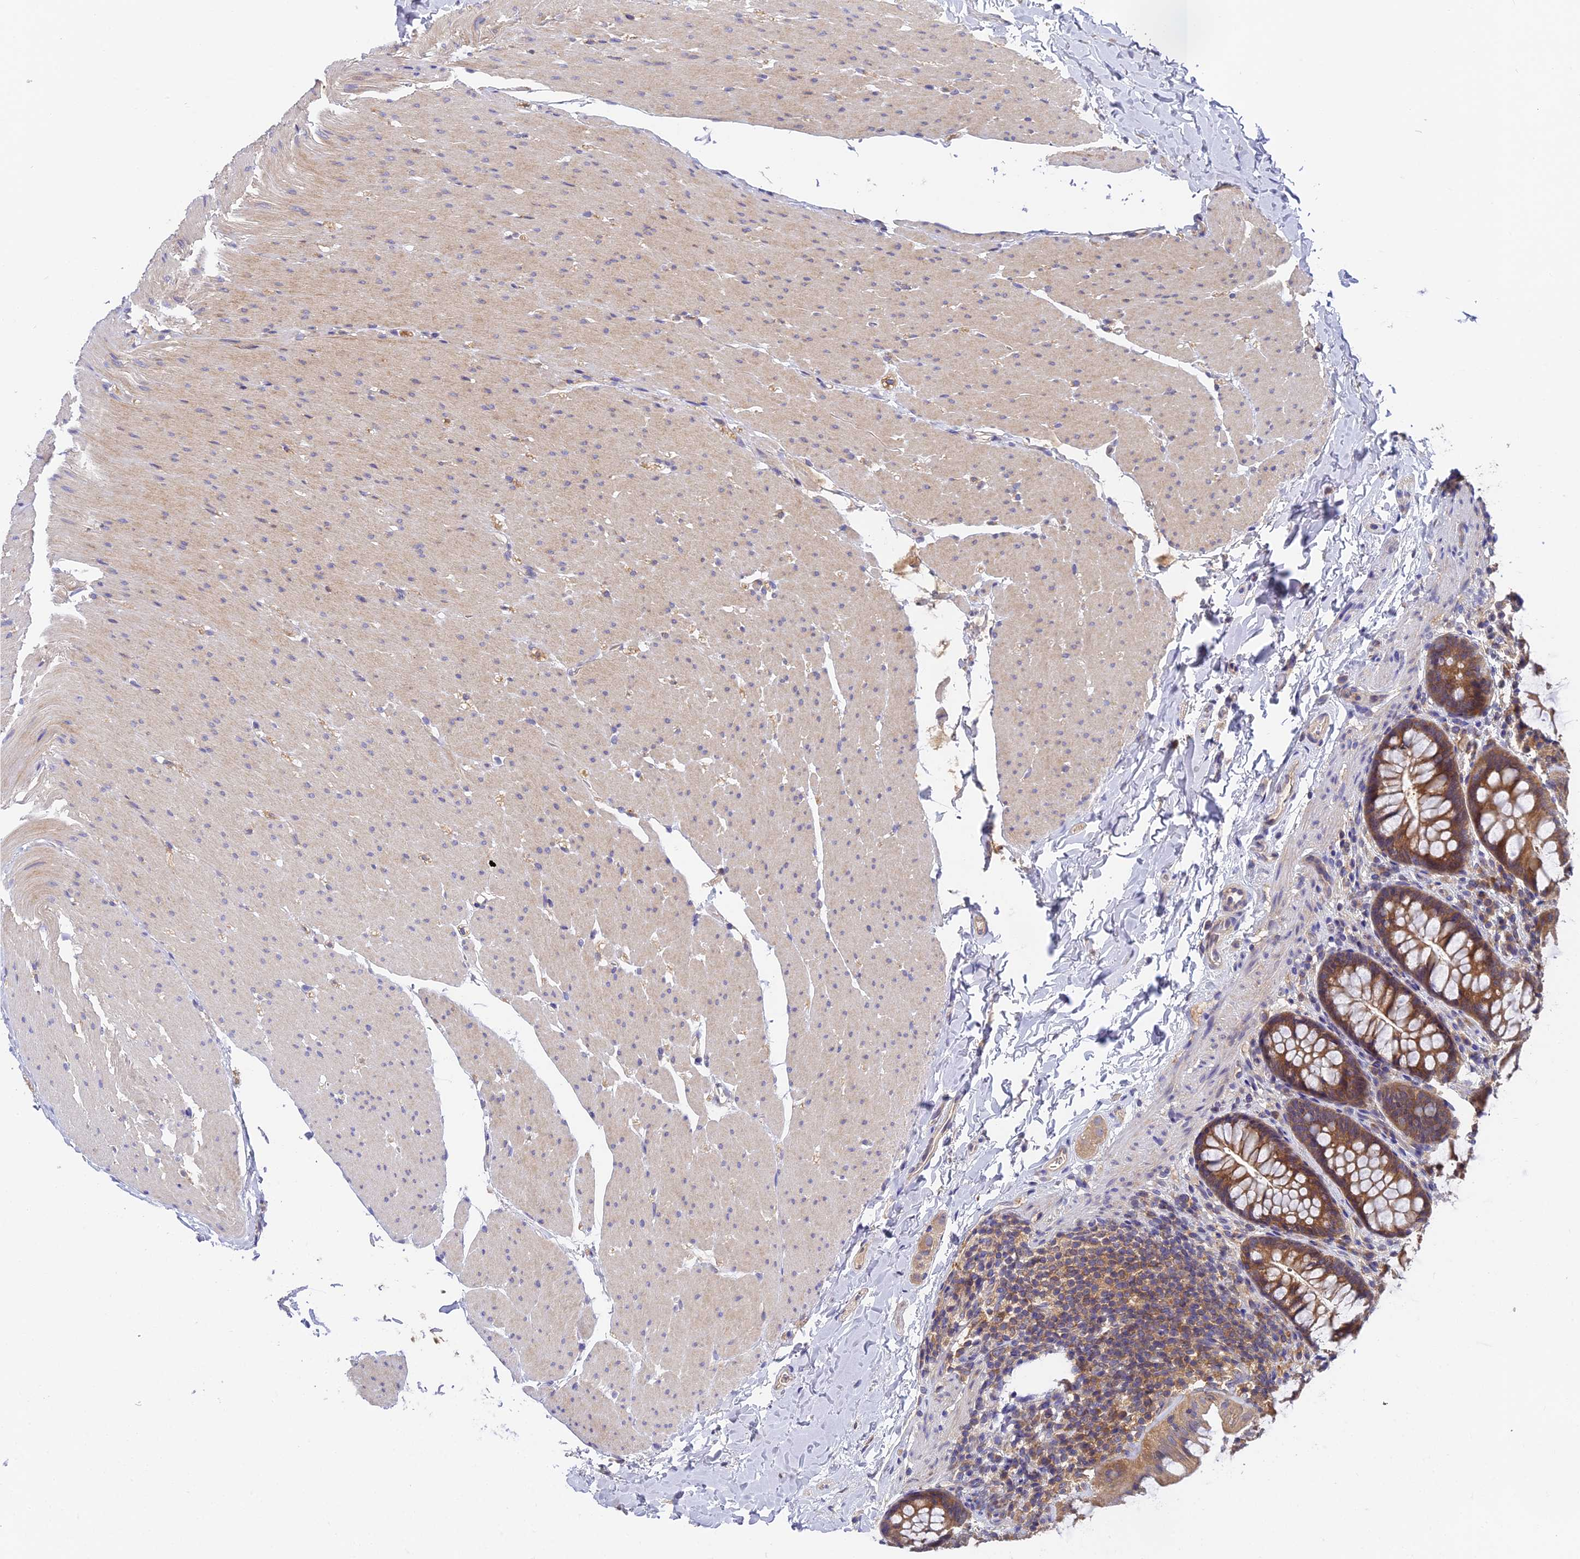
{"staining": {"intensity": "moderate", "quantity": ">75%", "location": "cytoplasmic/membranous"}, "tissue": "colon", "cell_type": "Glandular cells", "image_type": "normal", "snomed": [{"axis": "morphology", "description": "Normal tissue, NOS"}, {"axis": "topography", "description": "Colon"}], "caption": "Protein staining shows moderate cytoplasmic/membranous expression in approximately >75% of glandular cells in benign colon. (IHC, brightfield microscopy, high magnification).", "gene": "IPO5", "patient": {"sex": "female", "age": 62}}